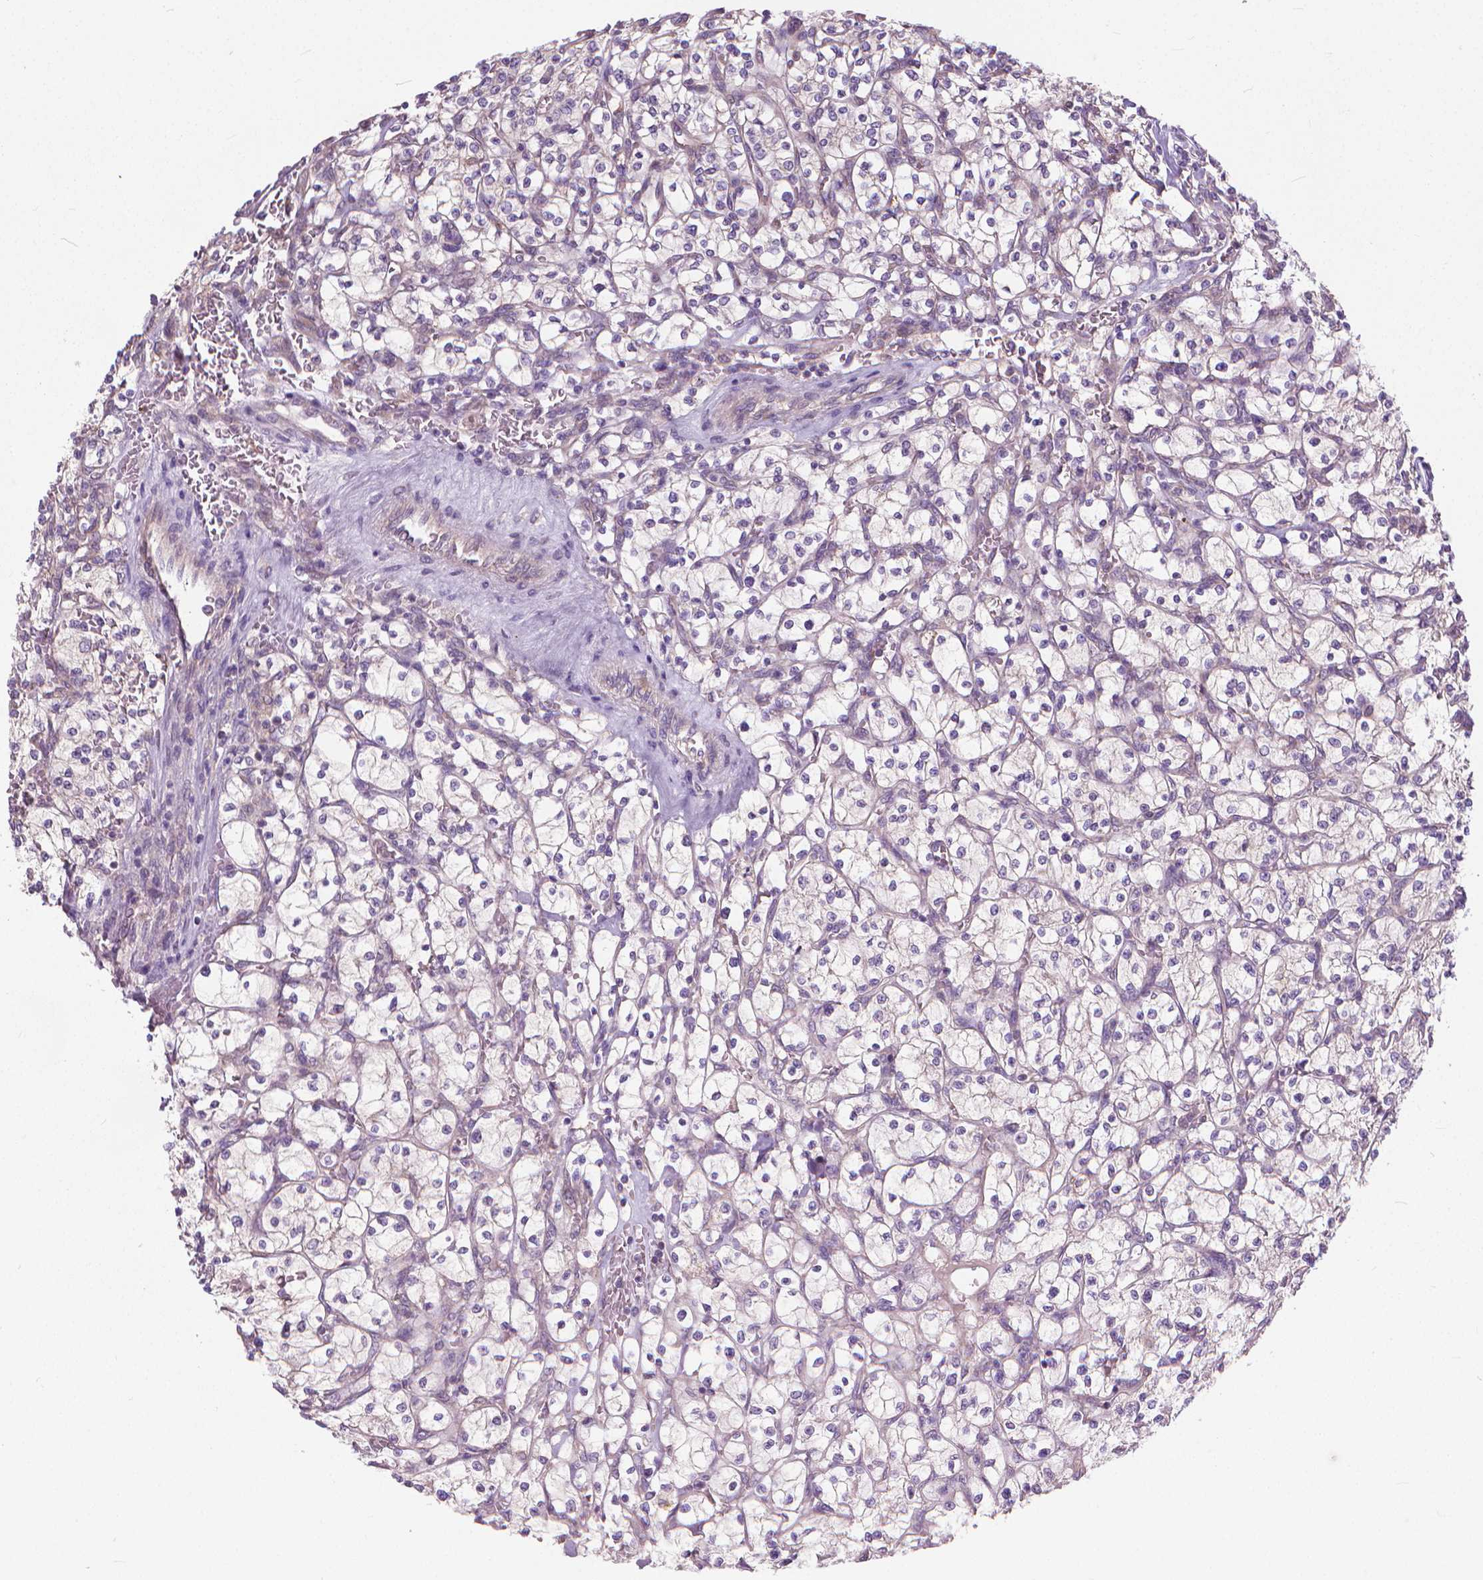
{"staining": {"intensity": "negative", "quantity": "none", "location": "none"}, "tissue": "renal cancer", "cell_type": "Tumor cells", "image_type": "cancer", "snomed": [{"axis": "morphology", "description": "Adenocarcinoma, NOS"}, {"axis": "topography", "description": "Kidney"}], "caption": "DAB (3,3'-diaminobenzidine) immunohistochemical staining of human renal cancer shows no significant positivity in tumor cells.", "gene": "NUDT1", "patient": {"sex": "female", "age": 64}}